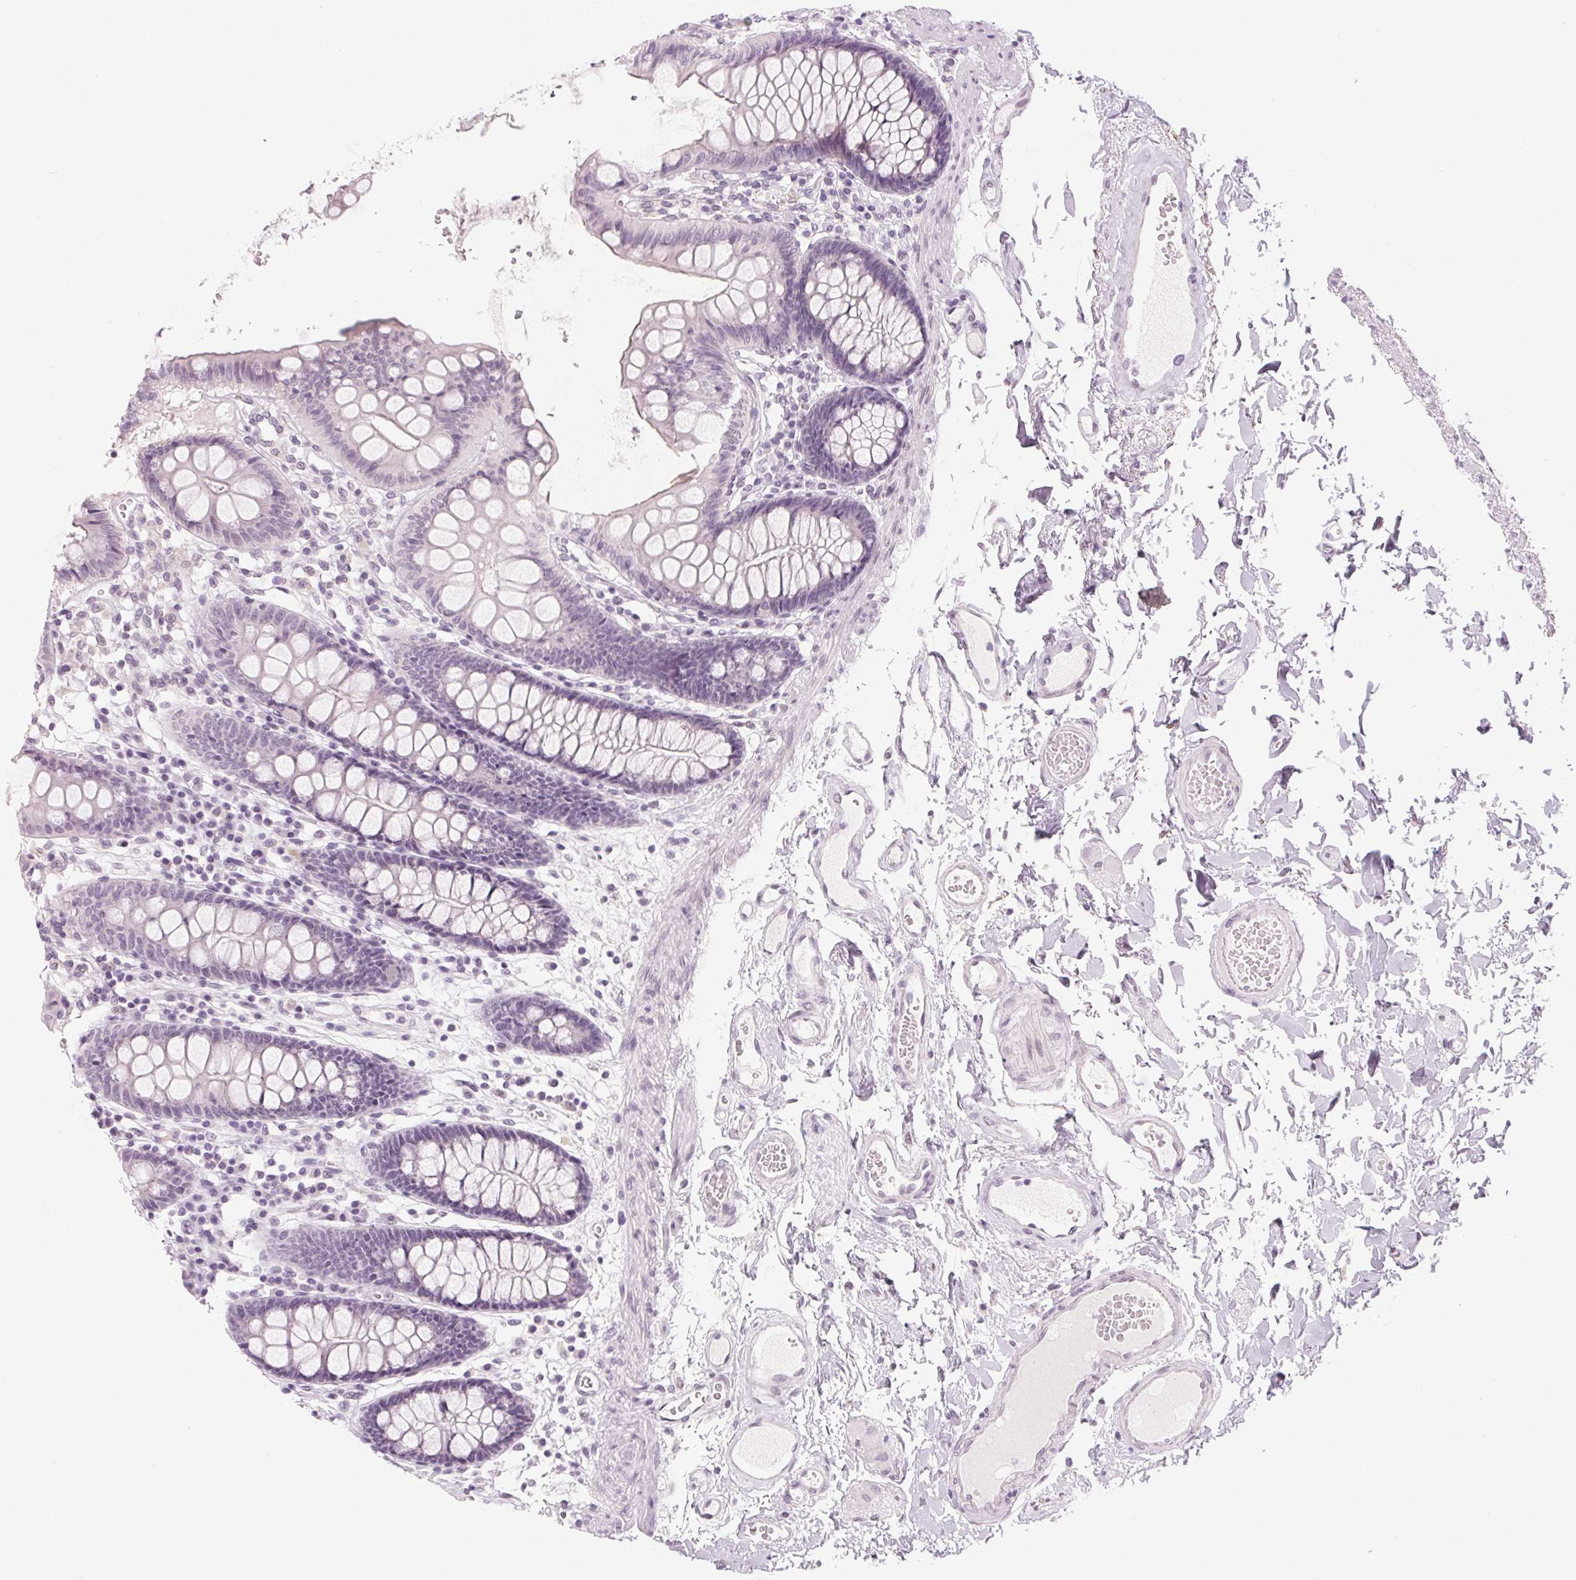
{"staining": {"intensity": "negative", "quantity": "none", "location": "none"}, "tissue": "colon", "cell_type": "Endothelial cells", "image_type": "normal", "snomed": [{"axis": "morphology", "description": "Normal tissue, NOS"}, {"axis": "topography", "description": "Colon"}], "caption": "Endothelial cells show no significant protein staining in benign colon. (DAB immunohistochemistry, high magnification).", "gene": "KCNQ2", "patient": {"sex": "male", "age": 84}}